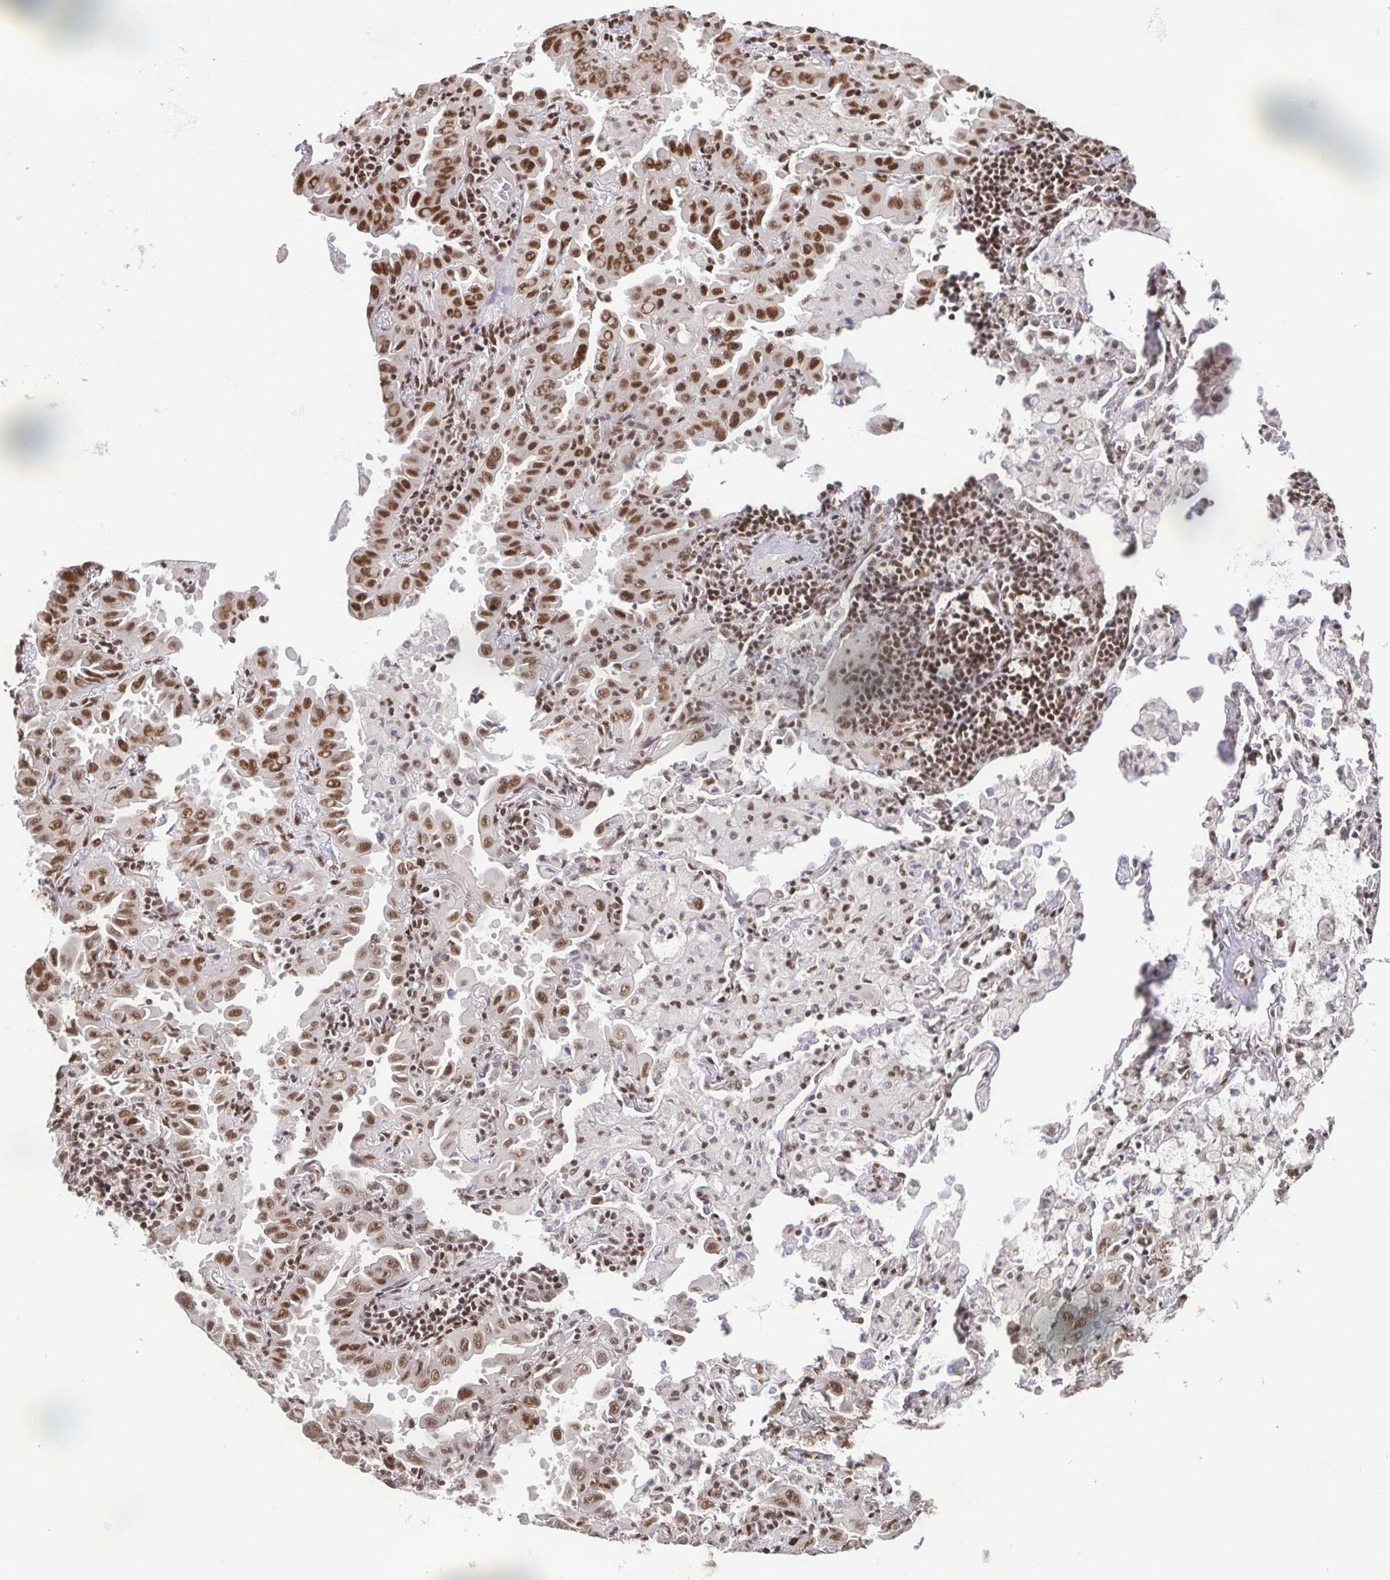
{"staining": {"intensity": "strong", "quantity": "25%-75%", "location": "nuclear"}, "tissue": "lung cancer", "cell_type": "Tumor cells", "image_type": "cancer", "snomed": [{"axis": "morphology", "description": "Adenocarcinoma, NOS"}, {"axis": "topography", "description": "Lung"}], "caption": "The photomicrograph shows immunohistochemical staining of lung adenocarcinoma. There is strong nuclear expression is seen in about 25%-75% of tumor cells.", "gene": "SP3", "patient": {"sex": "male", "age": 64}}